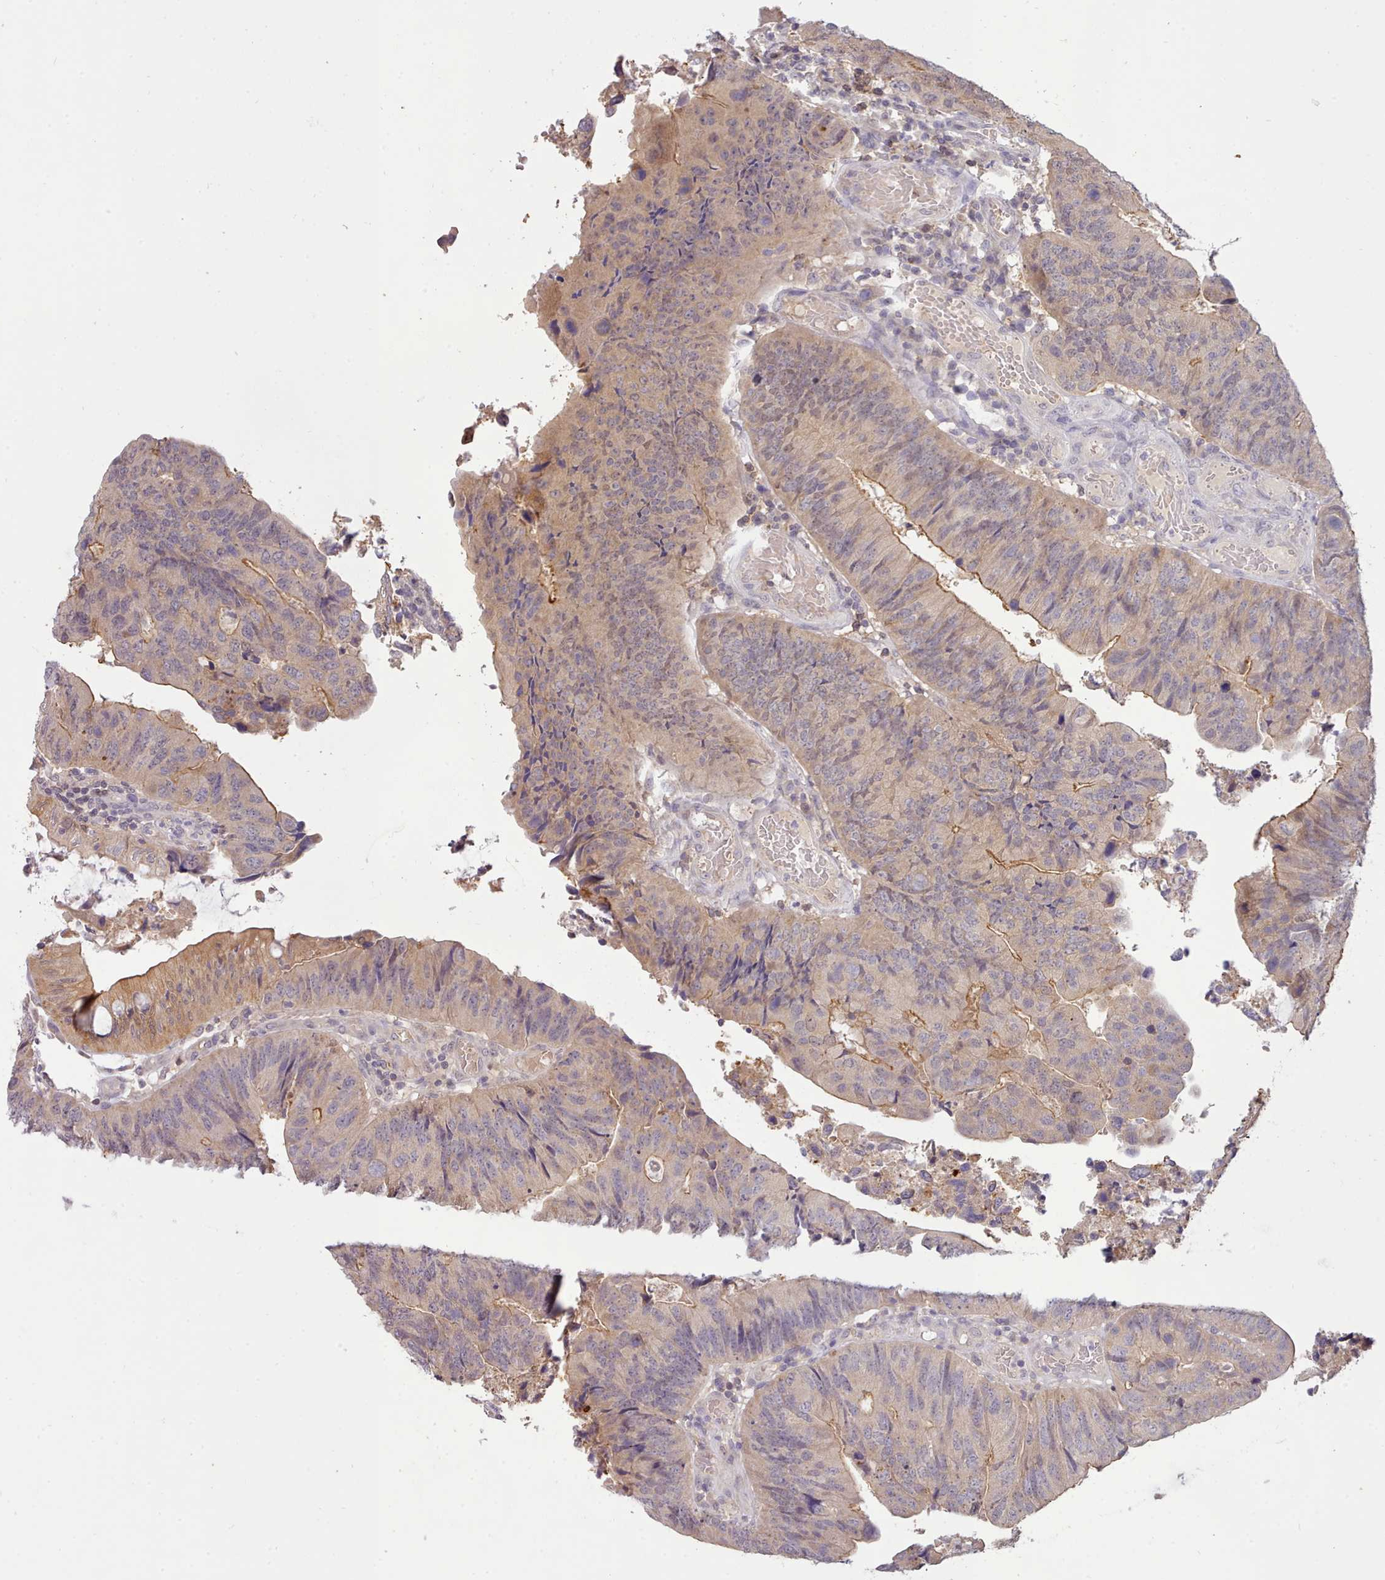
{"staining": {"intensity": "moderate", "quantity": "<25%", "location": "cytoplasmic/membranous"}, "tissue": "colorectal cancer", "cell_type": "Tumor cells", "image_type": "cancer", "snomed": [{"axis": "morphology", "description": "Adenocarcinoma, NOS"}, {"axis": "topography", "description": "Colon"}], "caption": "Brown immunohistochemical staining in colorectal adenocarcinoma reveals moderate cytoplasmic/membranous staining in about <25% of tumor cells. (Brightfield microscopy of DAB IHC at high magnification).", "gene": "ARL17A", "patient": {"sex": "female", "age": 67}}